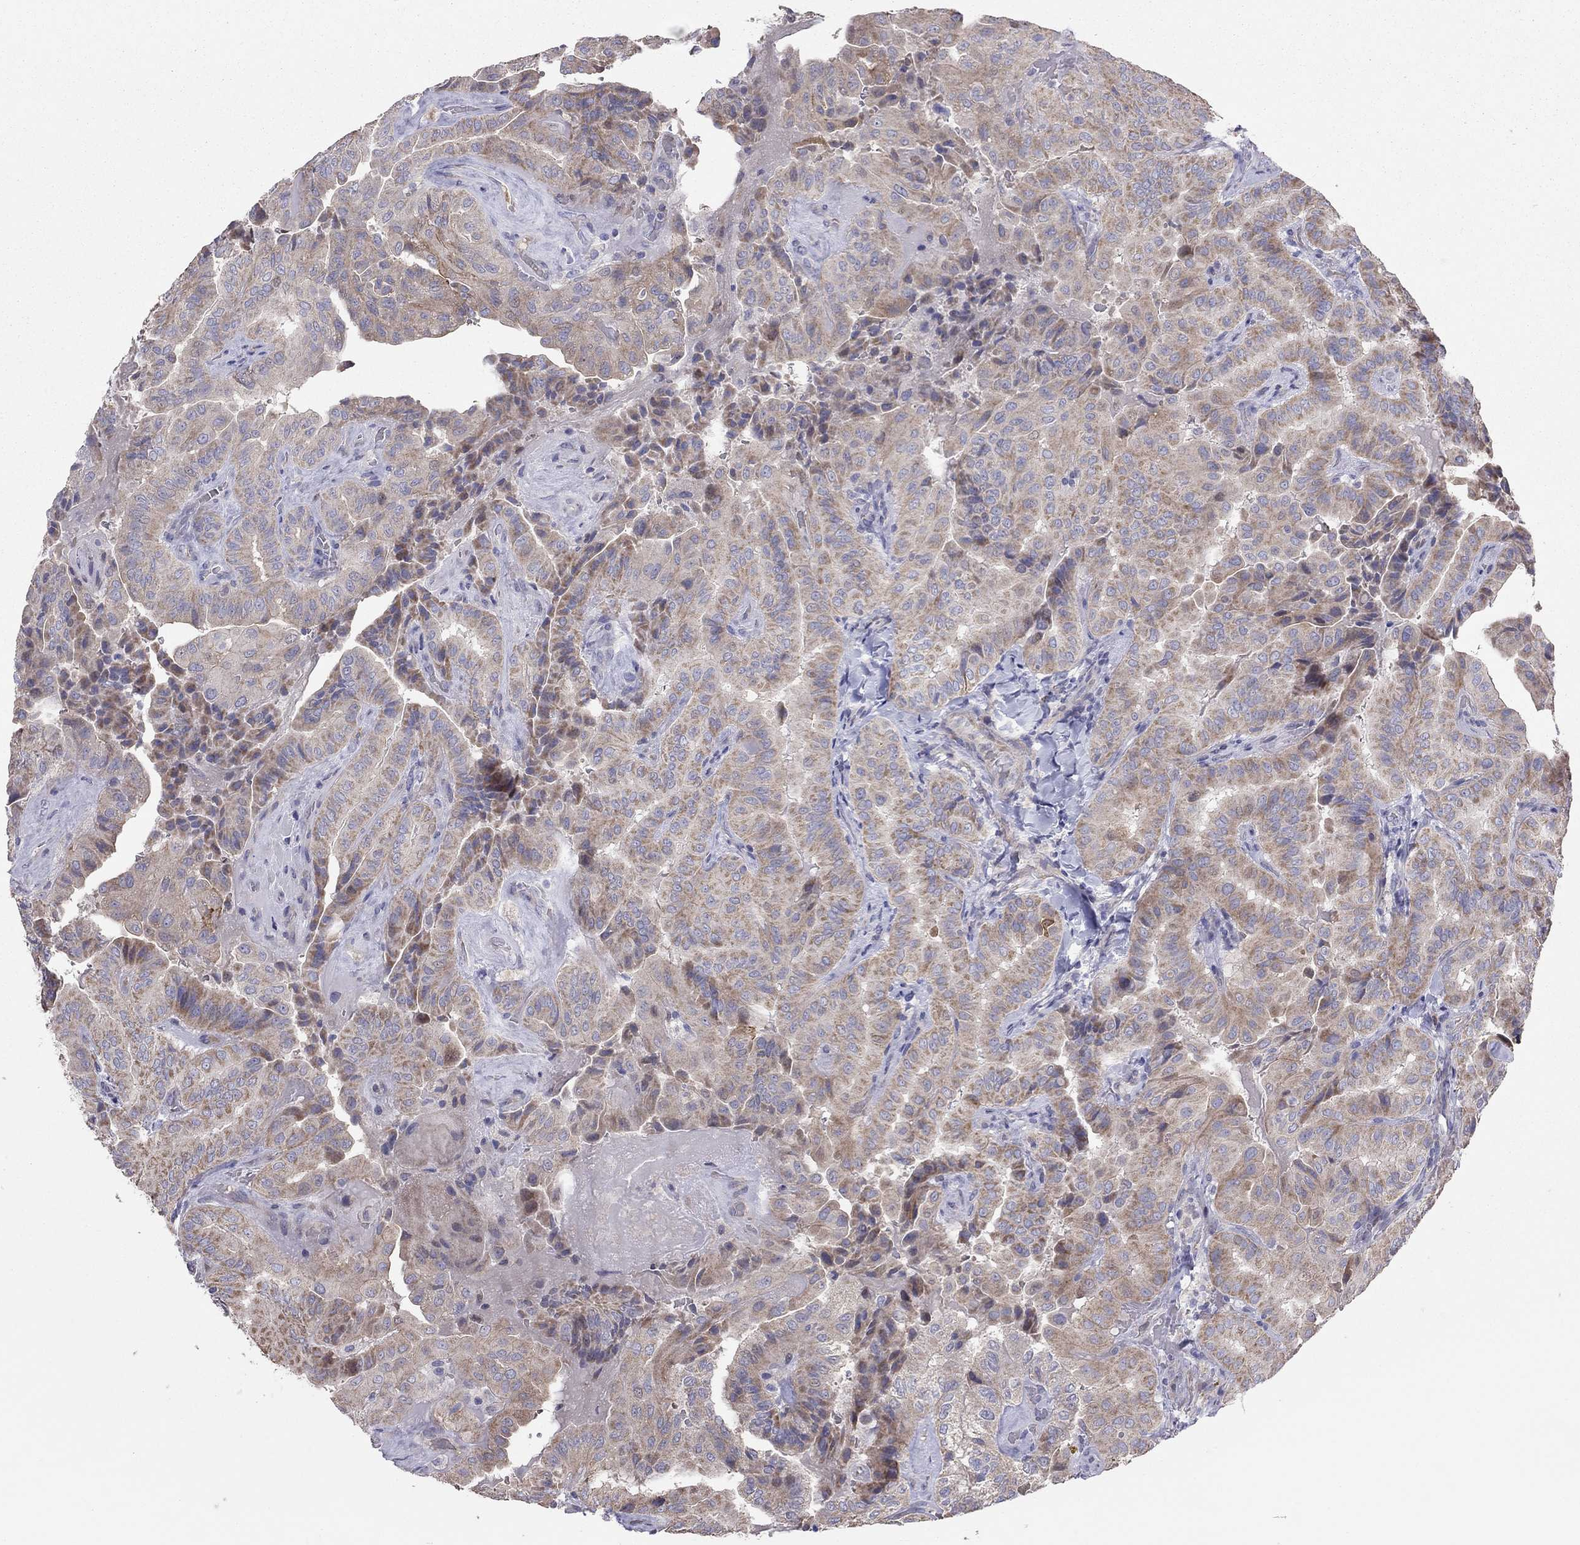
{"staining": {"intensity": "moderate", "quantity": ">75%", "location": "cytoplasmic/membranous"}, "tissue": "thyroid cancer", "cell_type": "Tumor cells", "image_type": "cancer", "snomed": [{"axis": "morphology", "description": "Papillary adenocarcinoma, NOS"}, {"axis": "topography", "description": "Thyroid gland"}], "caption": "Immunohistochemistry photomicrograph of thyroid cancer (papillary adenocarcinoma) stained for a protein (brown), which displays medium levels of moderate cytoplasmic/membranous staining in approximately >75% of tumor cells.", "gene": "SYTL2", "patient": {"sex": "female", "age": 68}}